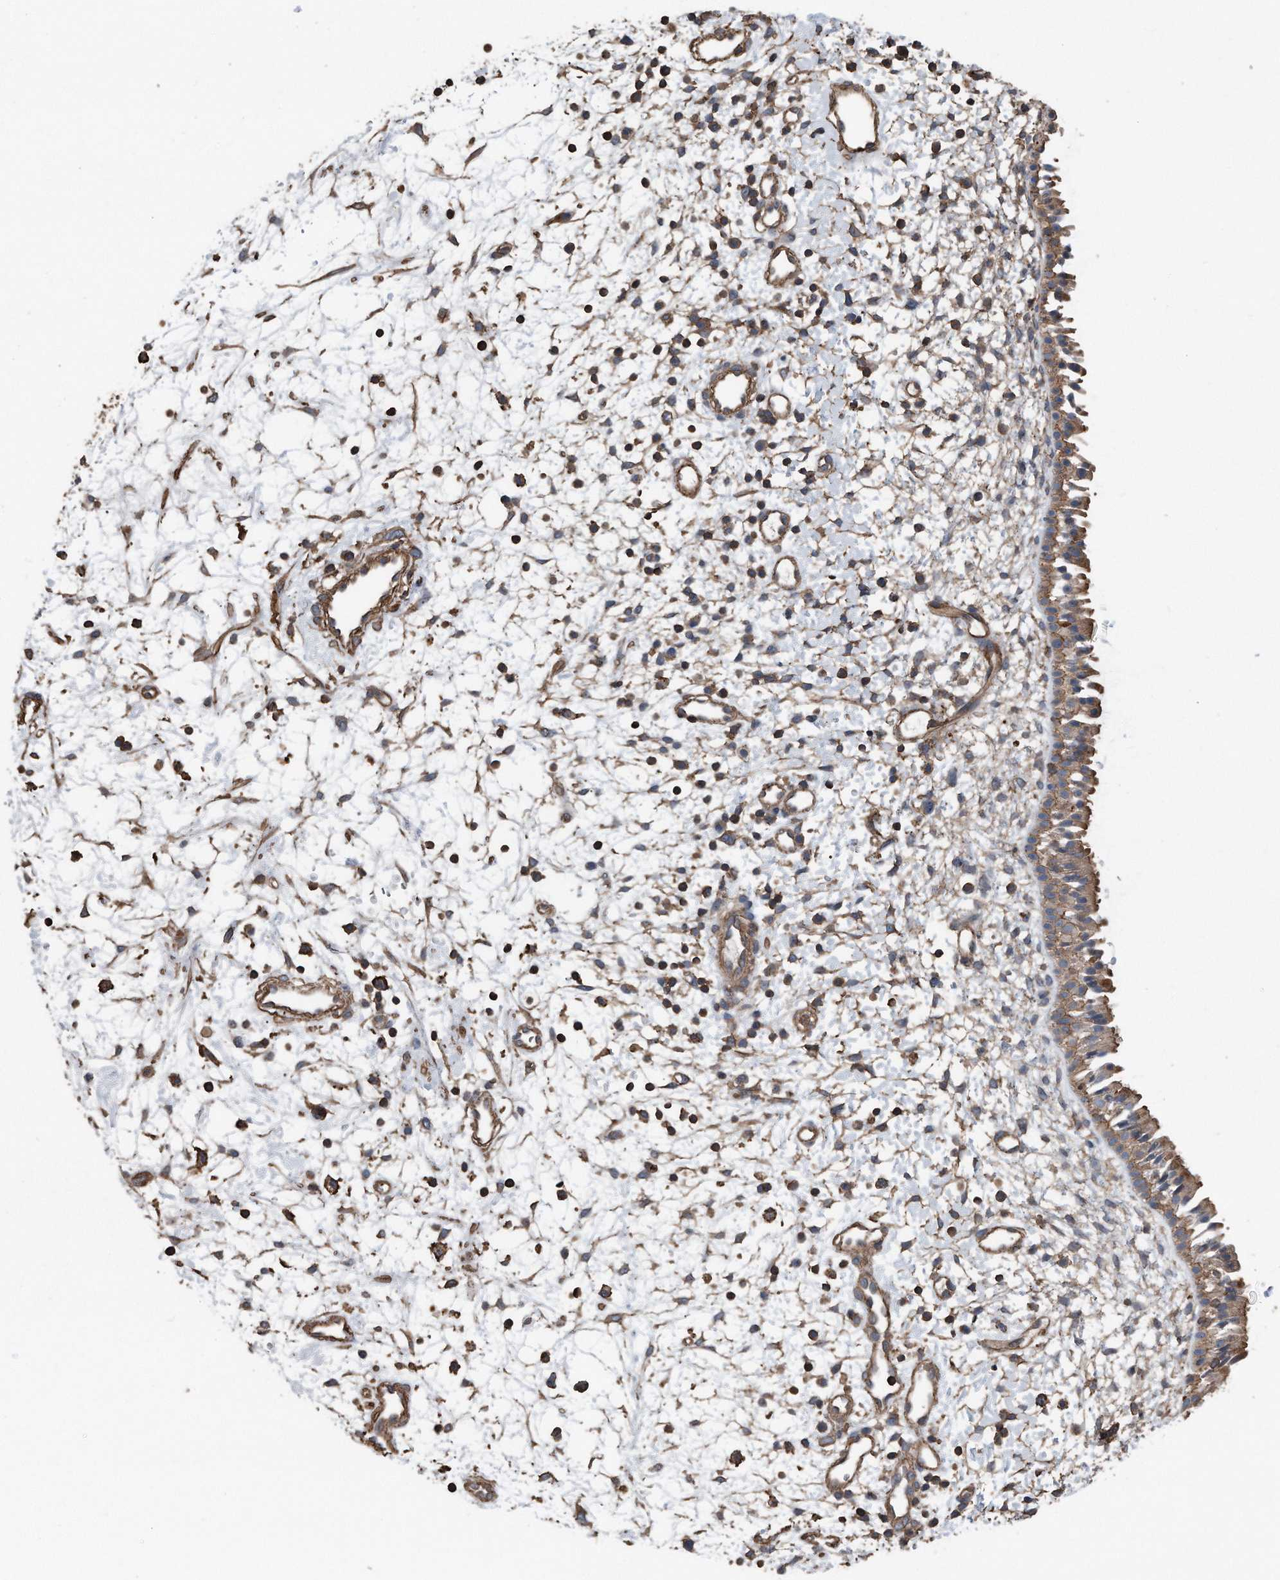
{"staining": {"intensity": "moderate", "quantity": ">75%", "location": "cytoplasmic/membranous"}, "tissue": "nasopharynx", "cell_type": "Respiratory epithelial cells", "image_type": "normal", "snomed": [{"axis": "morphology", "description": "Normal tissue, NOS"}, {"axis": "topography", "description": "Nasopharynx"}], "caption": "DAB immunohistochemical staining of unremarkable human nasopharynx displays moderate cytoplasmic/membranous protein positivity in approximately >75% of respiratory epithelial cells.", "gene": "RSPO3", "patient": {"sex": "male", "age": 22}}